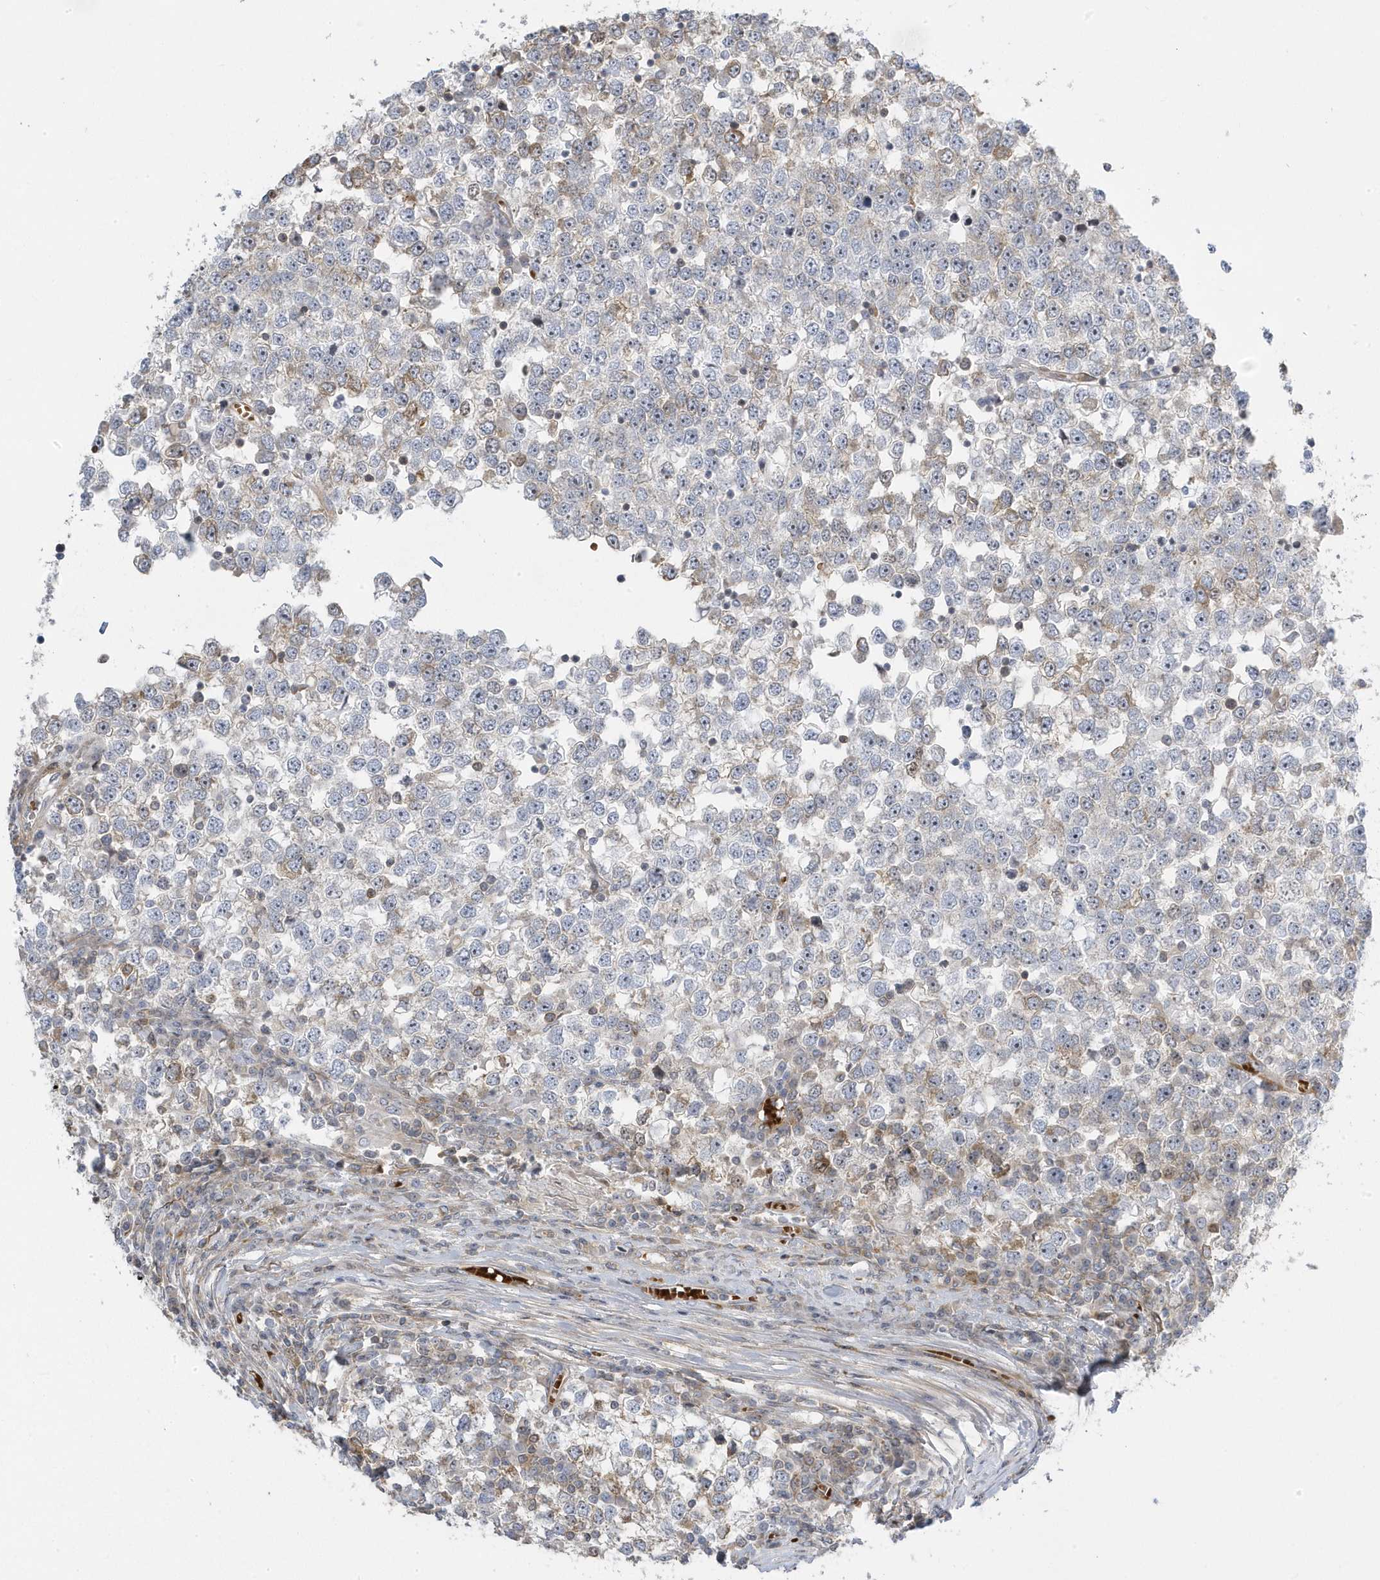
{"staining": {"intensity": "moderate", "quantity": "25%-75%", "location": "cytoplasmic/membranous"}, "tissue": "testis cancer", "cell_type": "Tumor cells", "image_type": "cancer", "snomed": [{"axis": "morphology", "description": "Seminoma, NOS"}, {"axis": "topography", "description": "Testis"}], "caption": "Immunohistochemical staining of testis cancer (seminoma) exhibits moderate cytoplasmic/membranous protein staining in about 25%-75% of tumor cells. The protein is shown in brown color, while the nuclei are stained blue.", "gene": "MAP7D3", "patient": {"sex": "male", "age": 65}}